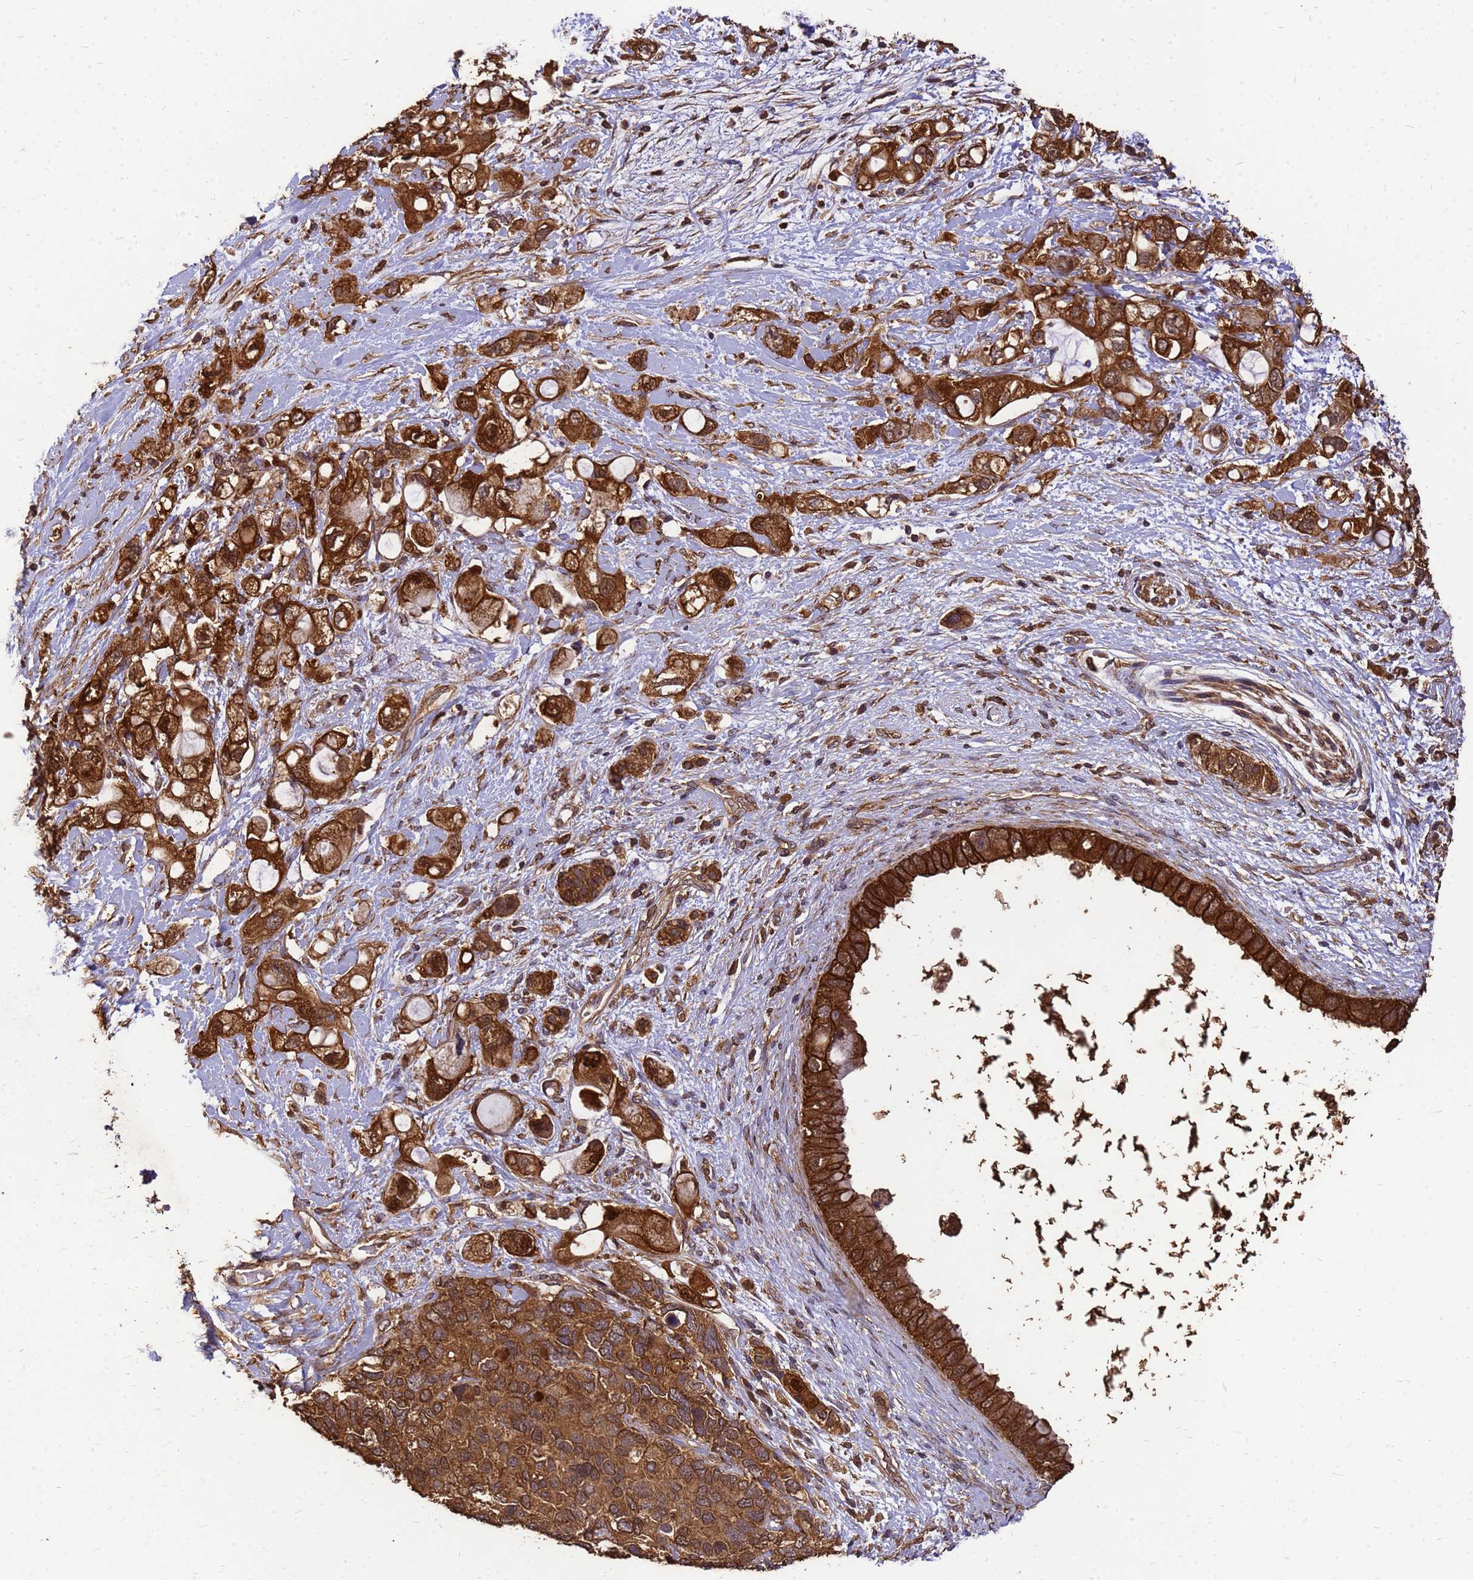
{"staining": {"intensity": "strong", "quantity": ">75%", "location": "cytoplasmic/membranous"}, "tissue": "pancreatic cancer", "cell_type": "Tumor cells", "image_type": "cancer", "snomed": [{"axis": "morphology", "description": "Adenocarcinoma, NOS"}, {"axis": "topography", "description": "Pancreas"}], "caption": "This micrograph demonstrates pancreatic cancer stained with immunohistochemistry (IHC) to label a protein in brown. The cytoplasmic/membranous of tumor cells show strong positivity for the protein. Nuclei are counter-stained blue.", "gene": "ZNF618", "patient": {"sex": "female", "age": 56}}